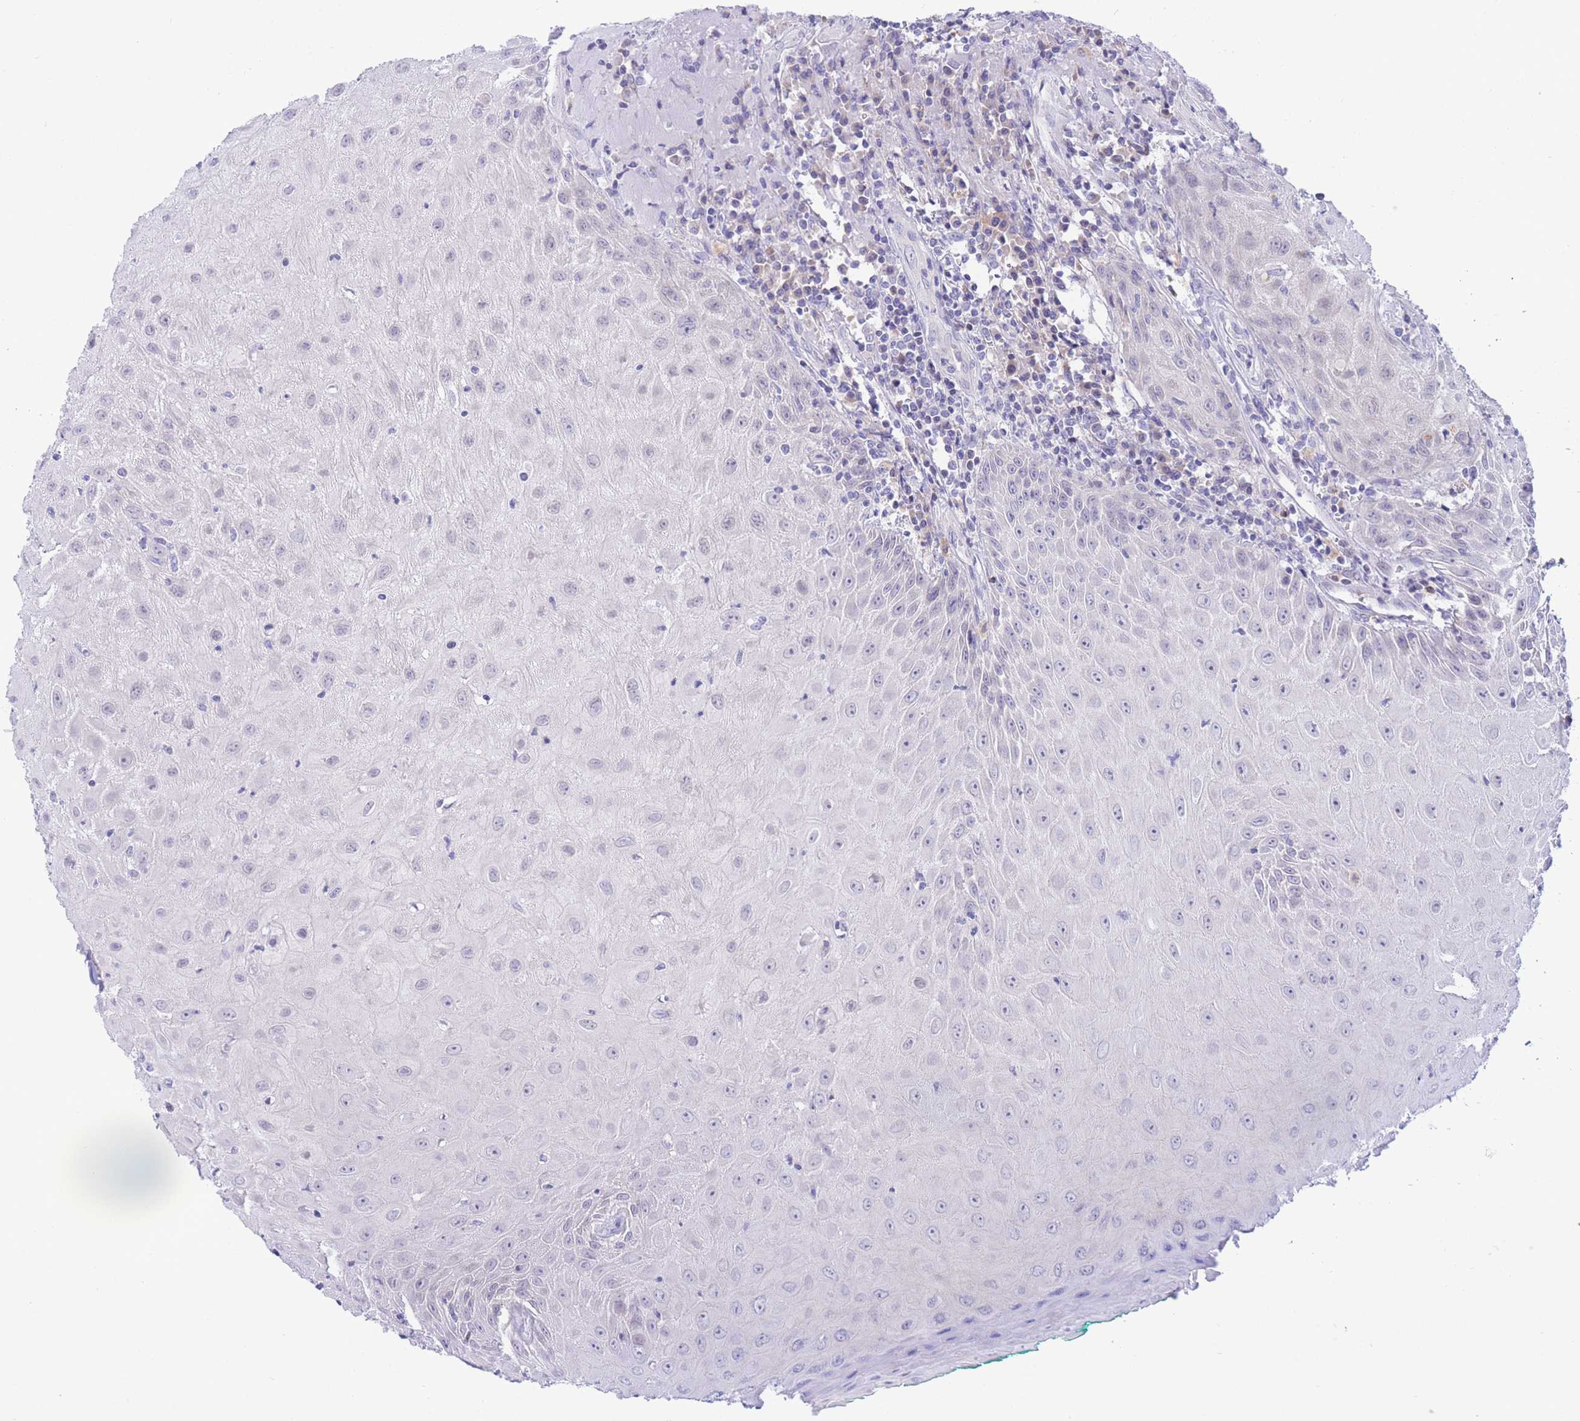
{"staining": {"intensity": "negative", "quantity": "none", "location": "none"}, "tissue": "head and neck cancer", "cell_type": "Tumor cells", "image_type": "cancer", "snomed": [{"axis": "morphology", "description": "Normal tissue, NOS"}, {"axis": "morphology", "description": "Squamous cell carcinoma, NOS"}, {"axis": "topography", "description": "Oral tissue"}, {"axis": "topography", "description": "Head-Neck"}], "caption": "Tumor cells show no significant positivity in head and neck cancer.", "gene": "RPL39L", "patient": {"sex": "female", "age": 70}}